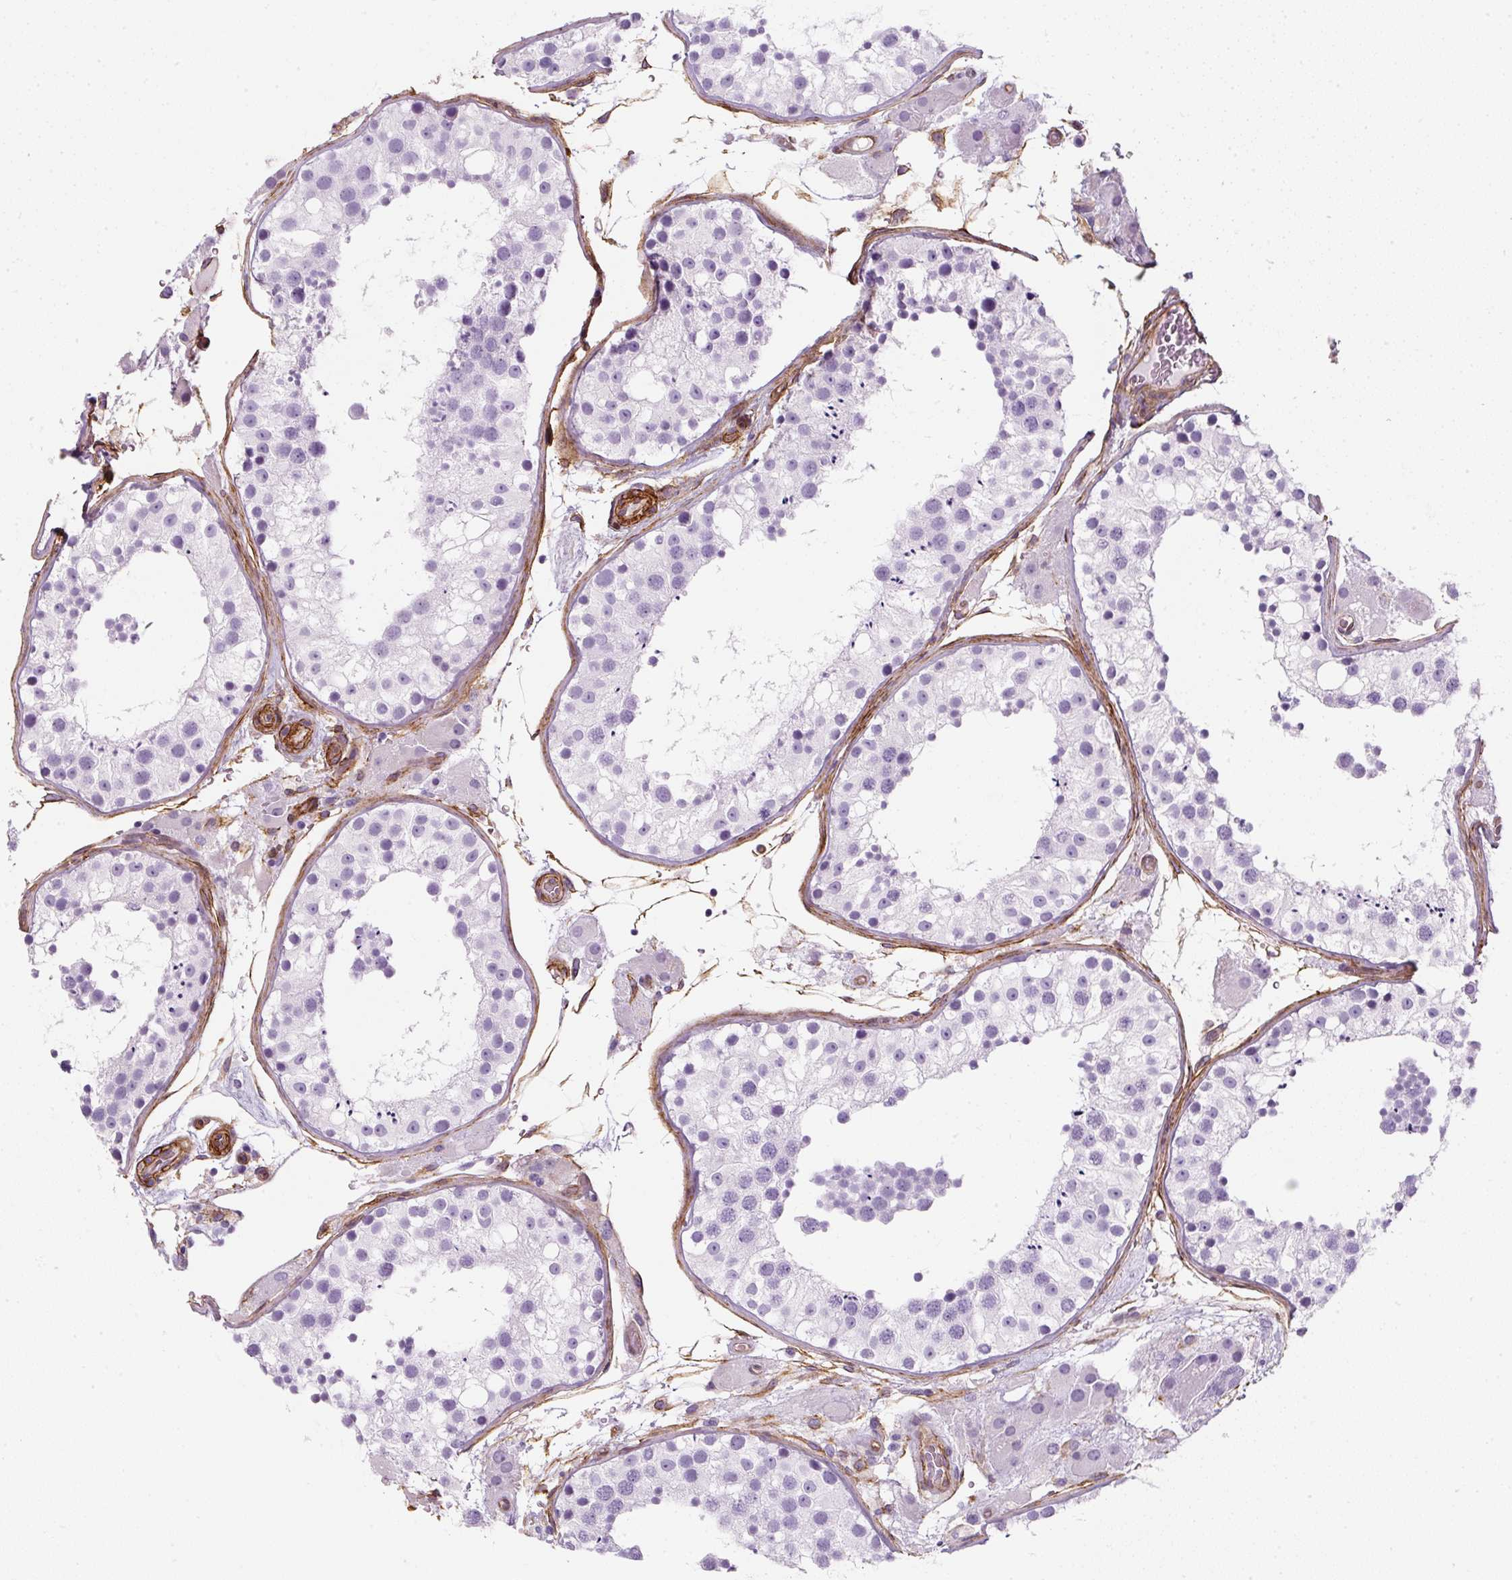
{"staining": {"intensity": "negative", "quantity": "none", "location": "none"}, "tissue": "testis", "cell_type": "Cells in seminiferous ducts", "image_type": "normal", "snomed": [{"axis": "morphology", "description": "Normal tissue, NOS"}, {"axis": "topography", "description": "Testis"}], "caption": "Testis stained for a protein using immunohistochemistry demonstrates no expression cells in seminiferous ducts.", "gene": "CAVIN3", "patient": {"sex": "male", "age": 26}}